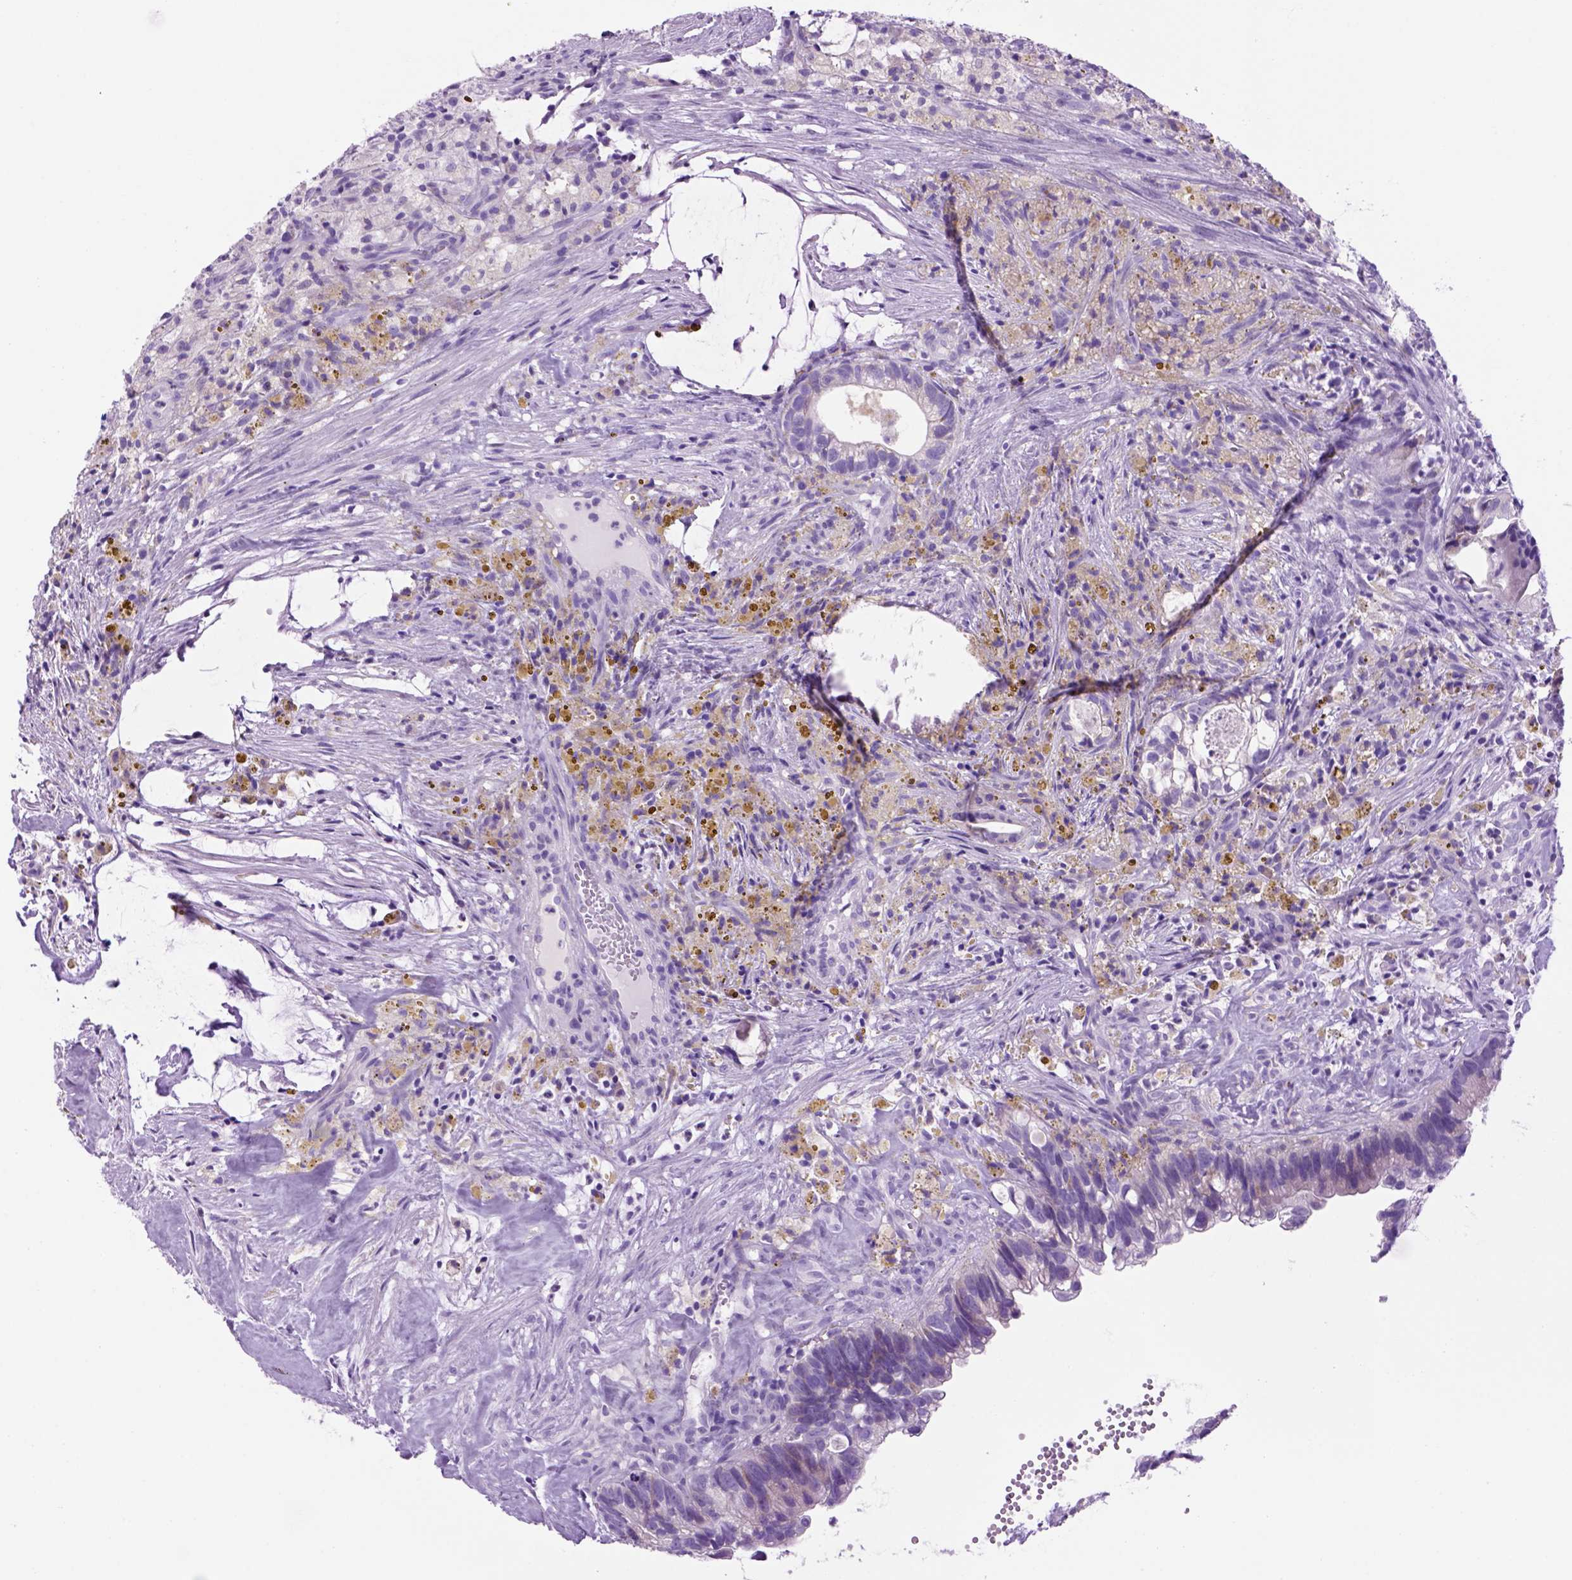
{"staining": {"intensity": "negative", "quantity": "none", "location": "none"}, "tissue": "head and neck cancer", "cell_type": "Tumor cells", "image_type": "cancer", "snomed": [{"axis": "morphology", "description": "Adenocarcinoma, NOS"}, {"axis": "topography", "description": "Head-Neck"}], "caption": "A high-resolution photomicrograph shows immunohistochemistry (IHC) staining of head and neck cancer, which demonstrates no significant expression in tumor cells. Brightfield microscopy of immunohistochemistry stained with DAB (brown) and hematoxylin (blue), captured at high magnification.", "gene": "HHIPL2", "patient": {"sex": "male", "age": 62}}